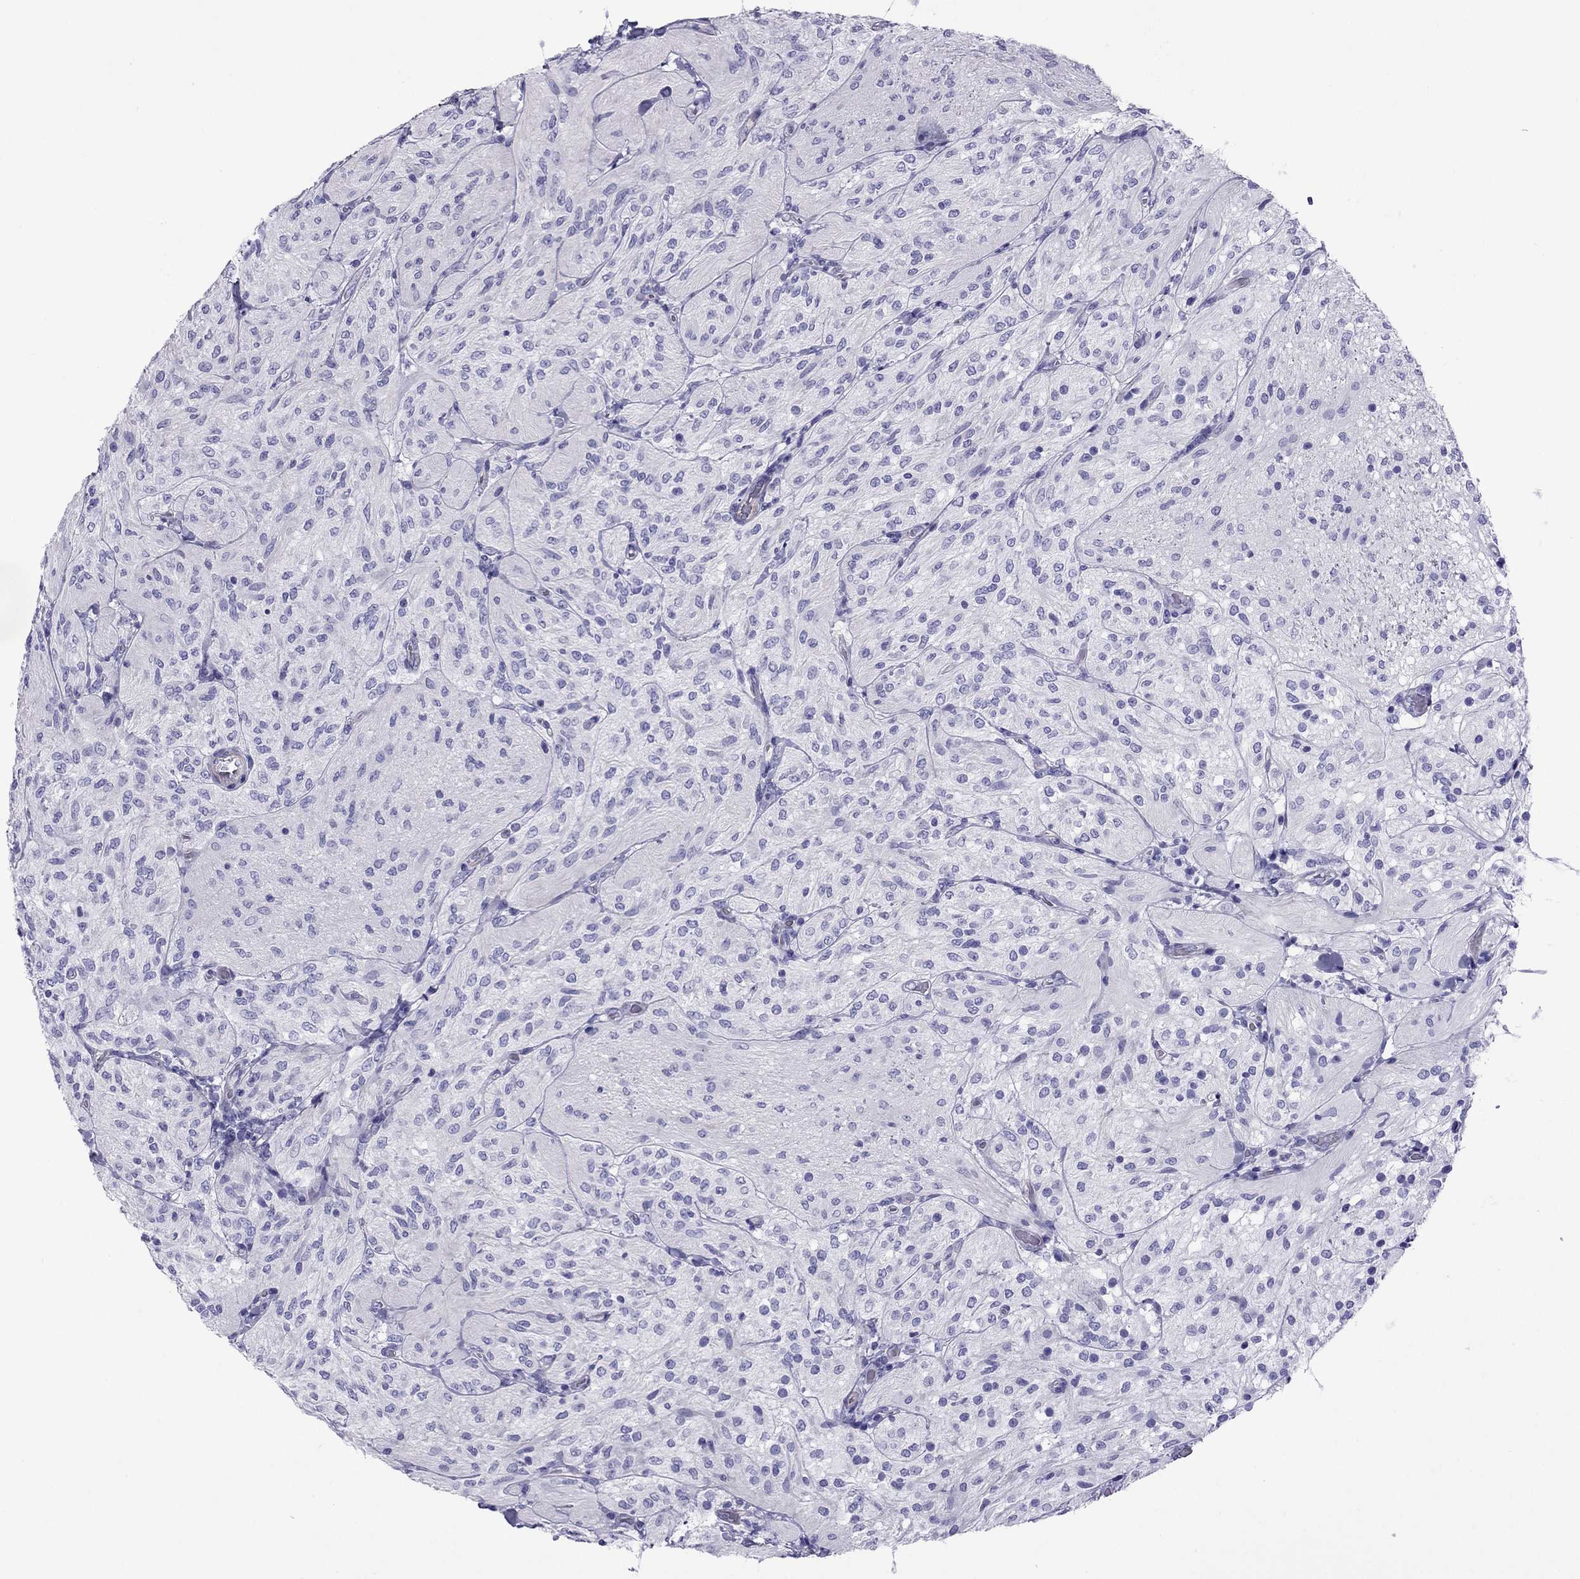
{"staining": {"intensity": "negative", "quantity": "none", "location": "none"}, "tissue": "glioma", "cell_type": "Tumor cells", "image_type": "cancer", "snomed": [{"axis": "morphology", "description": "Glioma, malignant, Low grade"}, {"axis": "topography", "description": "Brain"}], "caption": "Protein analysis of malignant low-grade glioma shows no significant staining in tumor cells.", "gene": "MYL11", "patient": {"sex": "male", "age": 3}}